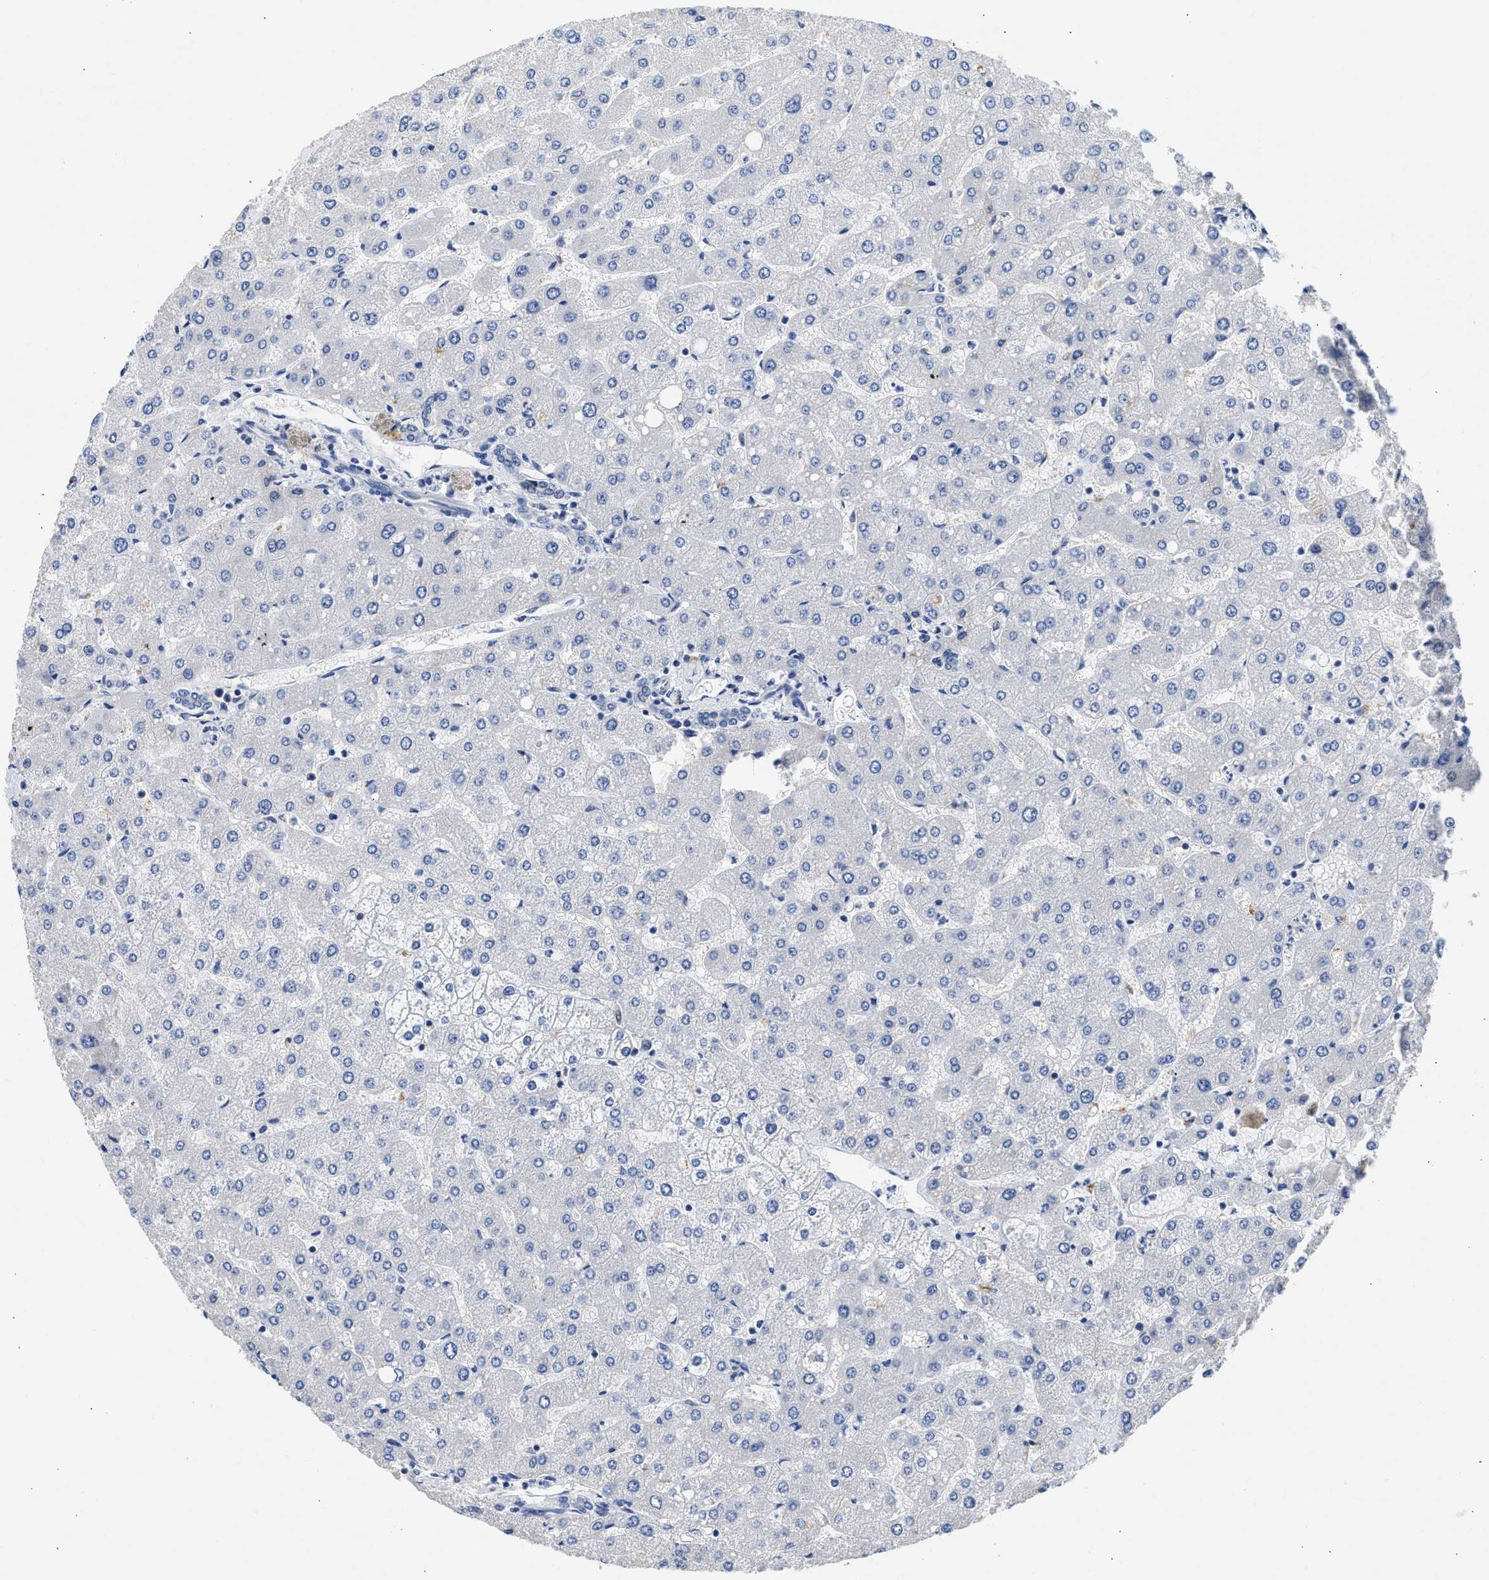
{"staining": {"intensity": "negative", "quantity": "none", "location": "none"}, "tissue": "liver", "cell_type": "Cholangiocytes", "image_type": "normal", "snomed": [{"axis": "morphology", "description": "Normal tissue, NOS"}, {"axis": "topography", "description": "Liver"}], "caption": "Immunohistochemistry micrograph of benign liver stained for a protein (brown), which shows no positivity in cholangiocytes.", "gene": "XPO5", "patient": {"sex": "male", "age": 55}}